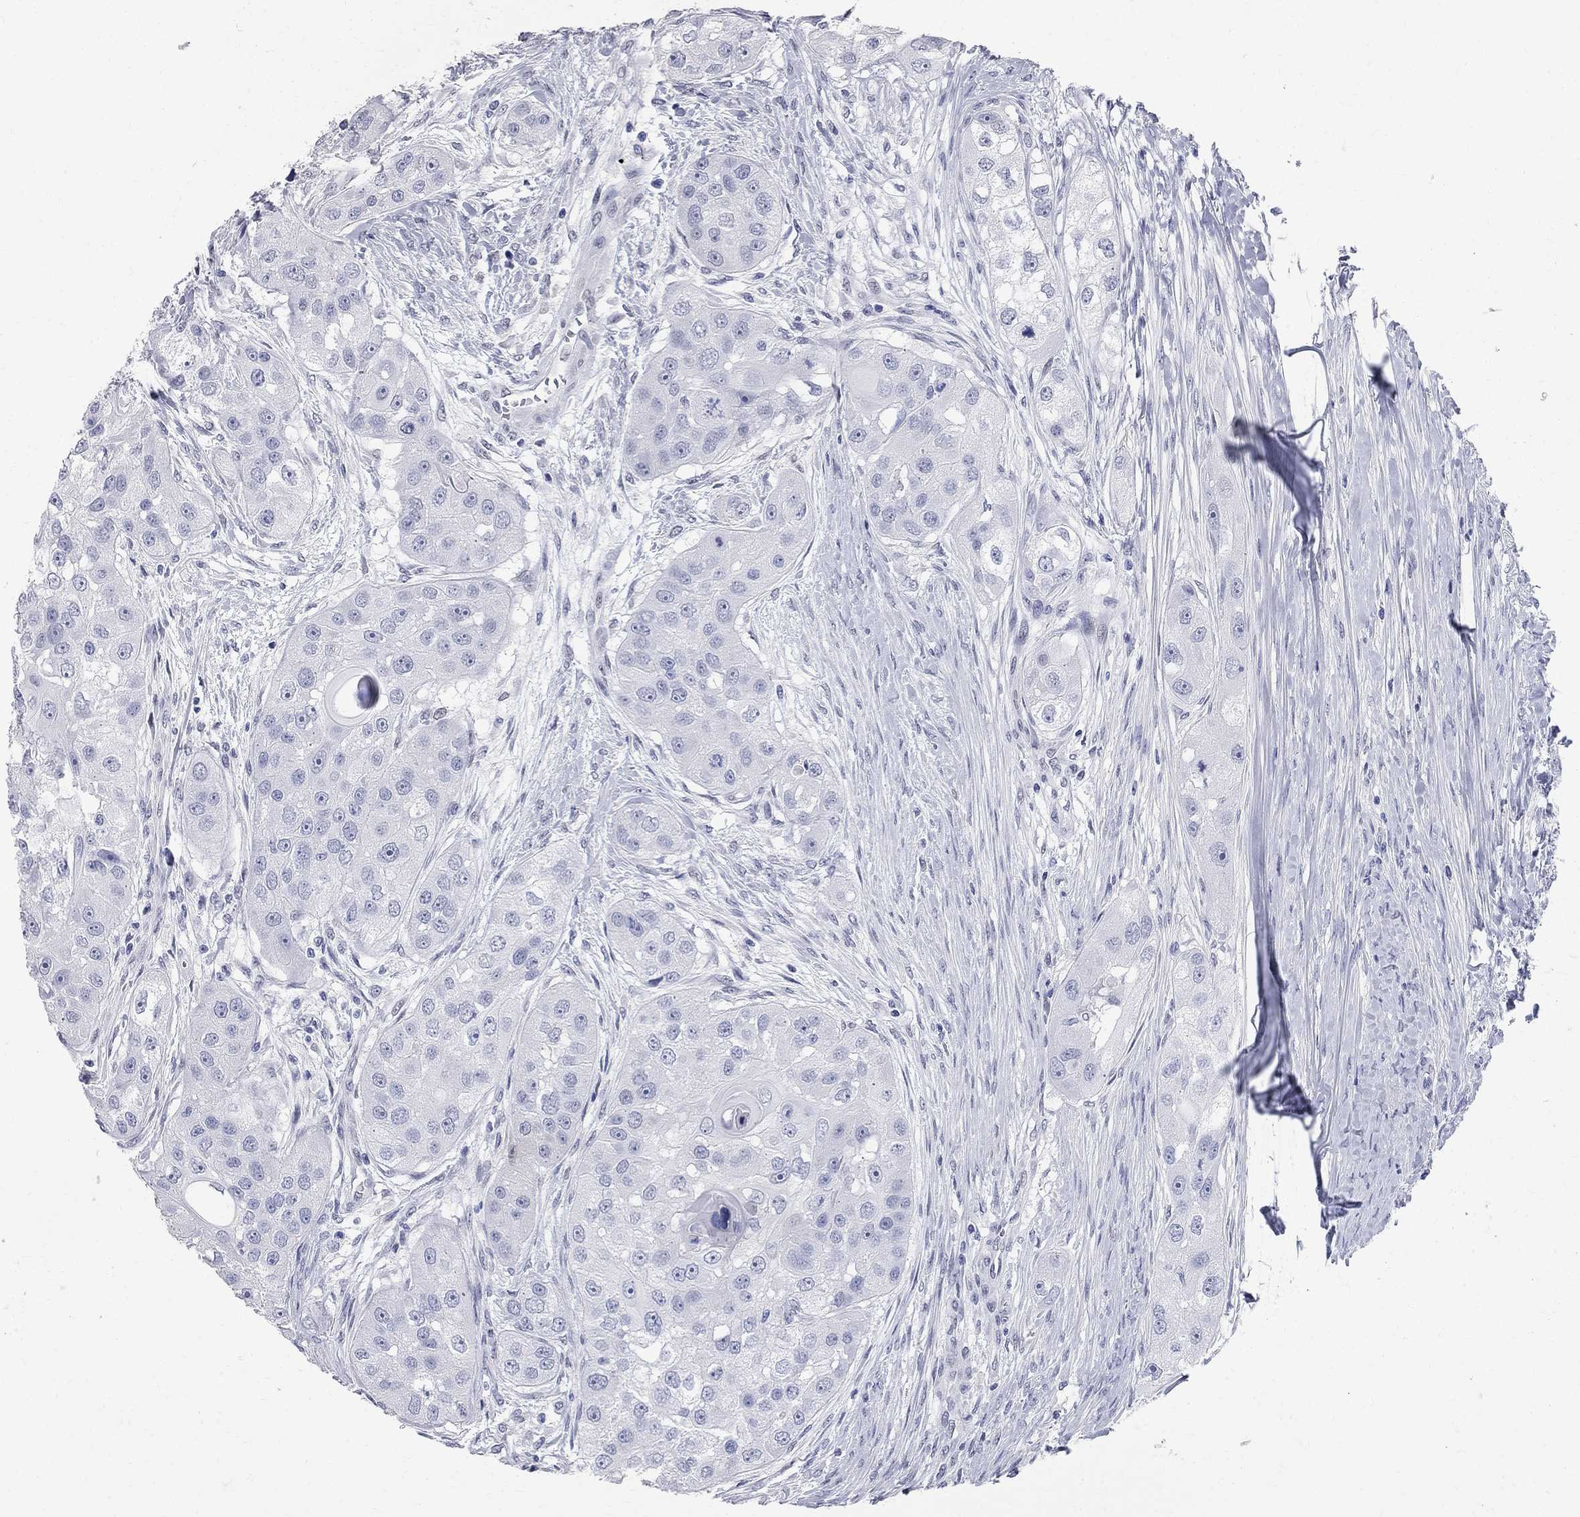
{"staining": {"intensity": "negative", "quantity": "none", "location": "none"}, "tissue": "head and neck cancer", "cell_type": "Tumor cells", "image_type": "cancer", "snomed": [{"axis": "morphology", "description": "Normal tissue, NOS"}, {"axis": "morphology", "description": "Squamous cell carcinoma, NOS"}, {"axis": "topography", "description": "Skeletal muscle"}, {"axis": "topography", "description": "Head-Neck"}], "caption": "DAB (3,3'-diaminobenzidine) immunohistochemical staining of human squamous cell carcinoma (head and neck) reveals no significant expression in tumor cells.", "gene": "BPIFB1", "patient": {"sex": "male", "age": 51}}